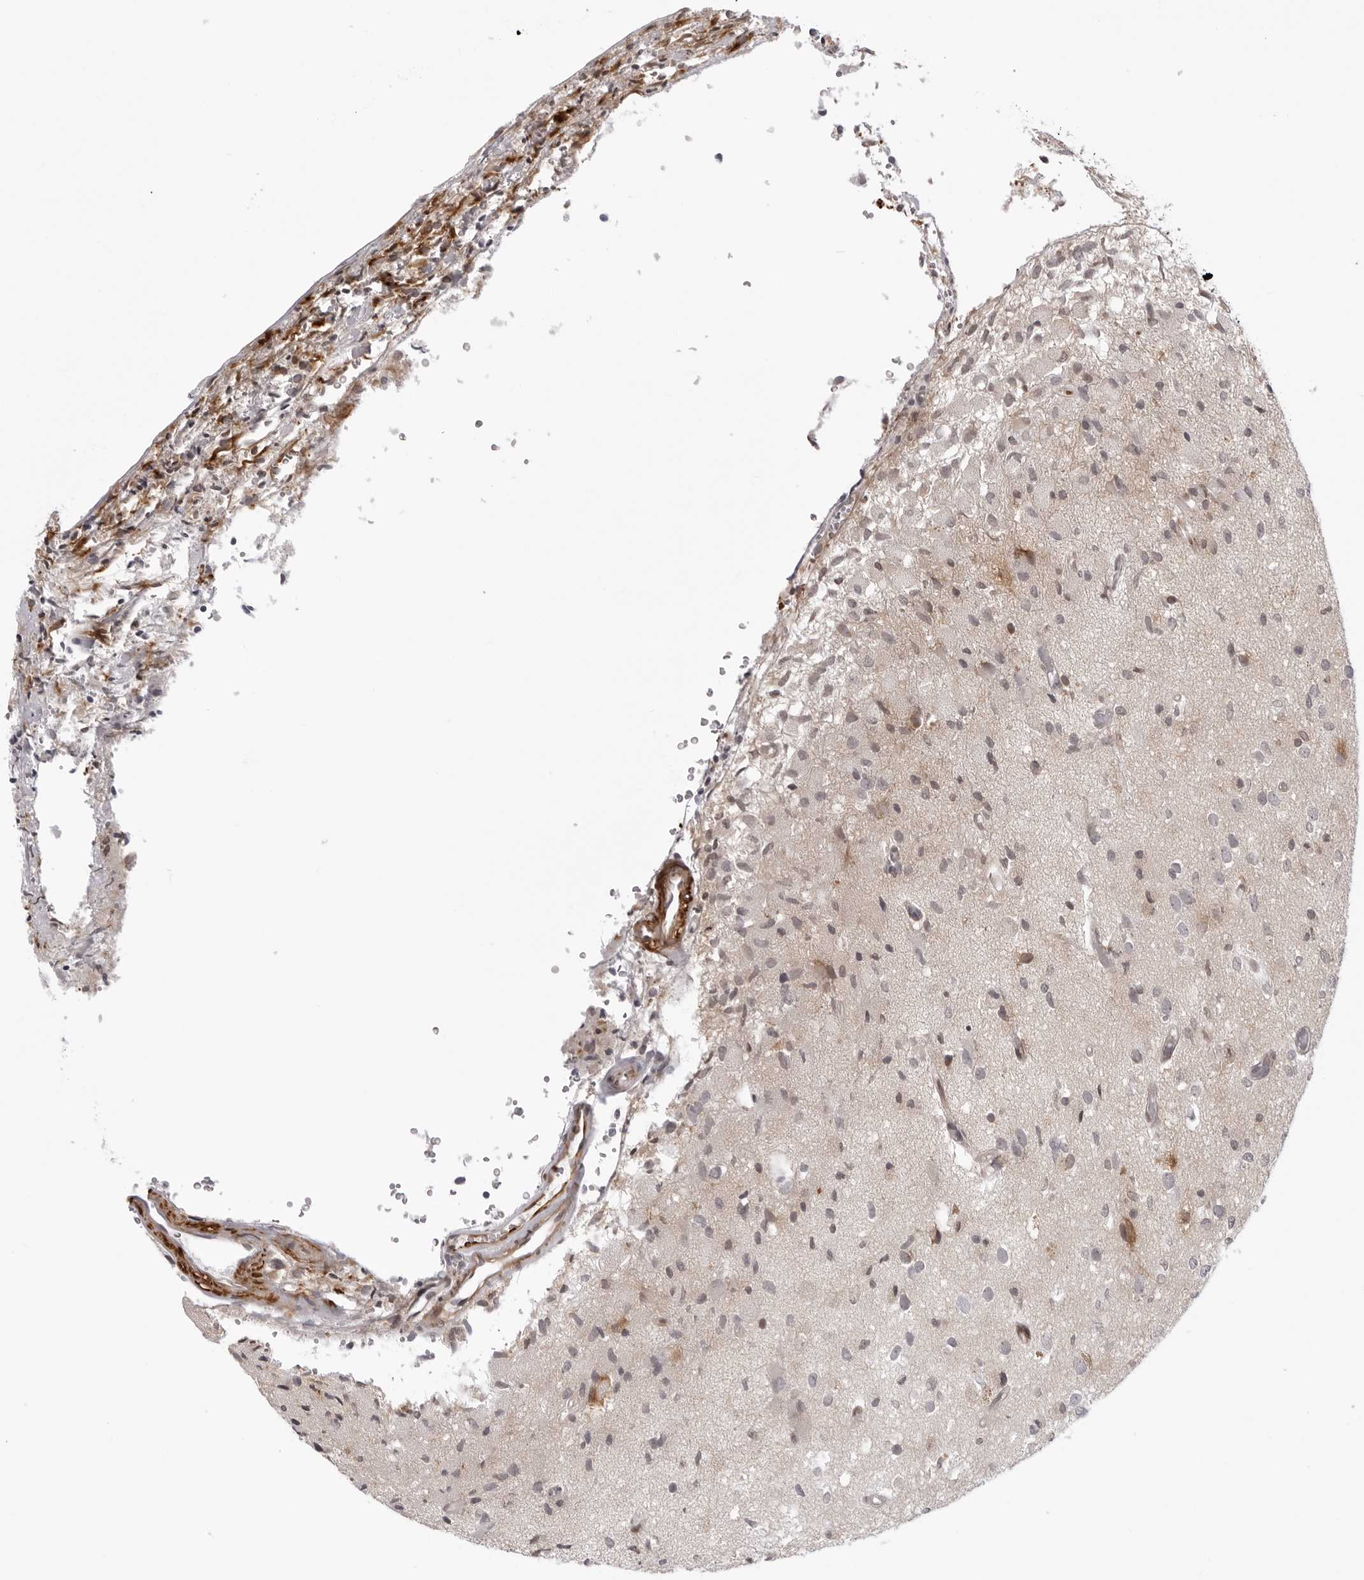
{"staining": {"intensity": "weak", "quantity": "25%-75%", "location": "cytoplasmic/membranous"}, "tissue": "glioma", "cell_type": "Tumor cells", "image_type": "cancer", "snomed": [{"axis": "morphology", "description": "Normal tissue, NOS"}, {"axis": "morphology", "description": "Glioma, malignant, High grade"}, {"axis": "topography", "description": "Cerebral cortex"}], "caption": "Weak cytoplasmic/membranous protein expression is identified in about 25%-75% of tumor cells in malignant glioma (high-grade).", "gene": "SRGAP2", "patient": {"sex": "male", "age": 77}}